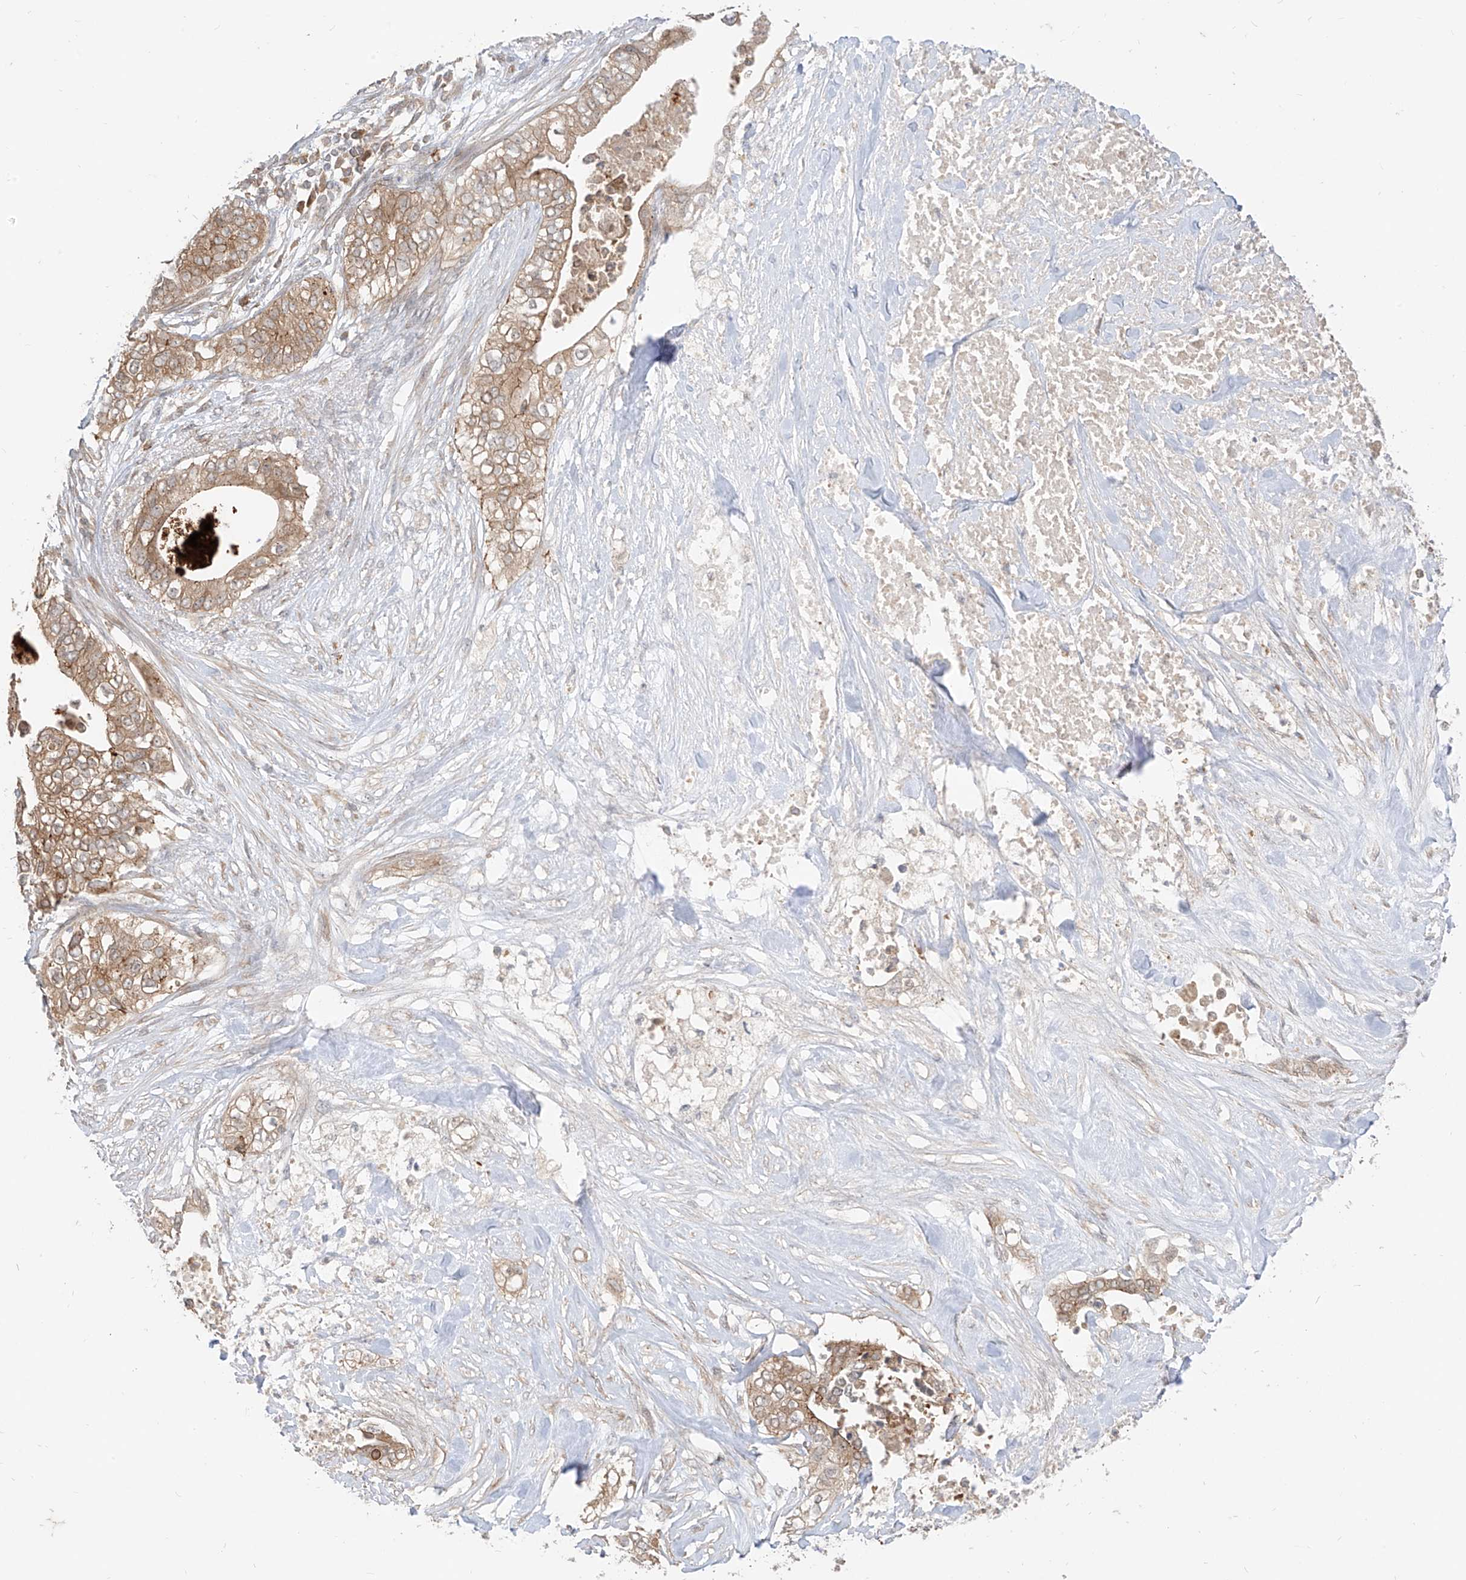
{"staining": {"intensity": "weak", "quantity": ">75%", "location": "cytoplasmic/membranous"}, "tissue": "pancreatic cancer", "cell_type": "Tumor cells", "image_type": "cancer", "snomed": [{"axis": "morphology", "description": "Adenocarcinoma, NOS"}, {"axis": "topography", "description": "Pancreas"}], "caption": "DAB (3,3'-diaminobenzidine) immunohistochemical staining of pancreatic adenocarcinoma shows weak cytoplasmic/membranous protein expression in about >75% of tumor cells. (Brightfield microscopy of DAB IHC at high magnification).", "gene": "MTUS2", "patient": {"sex": "female", "age": 78}}